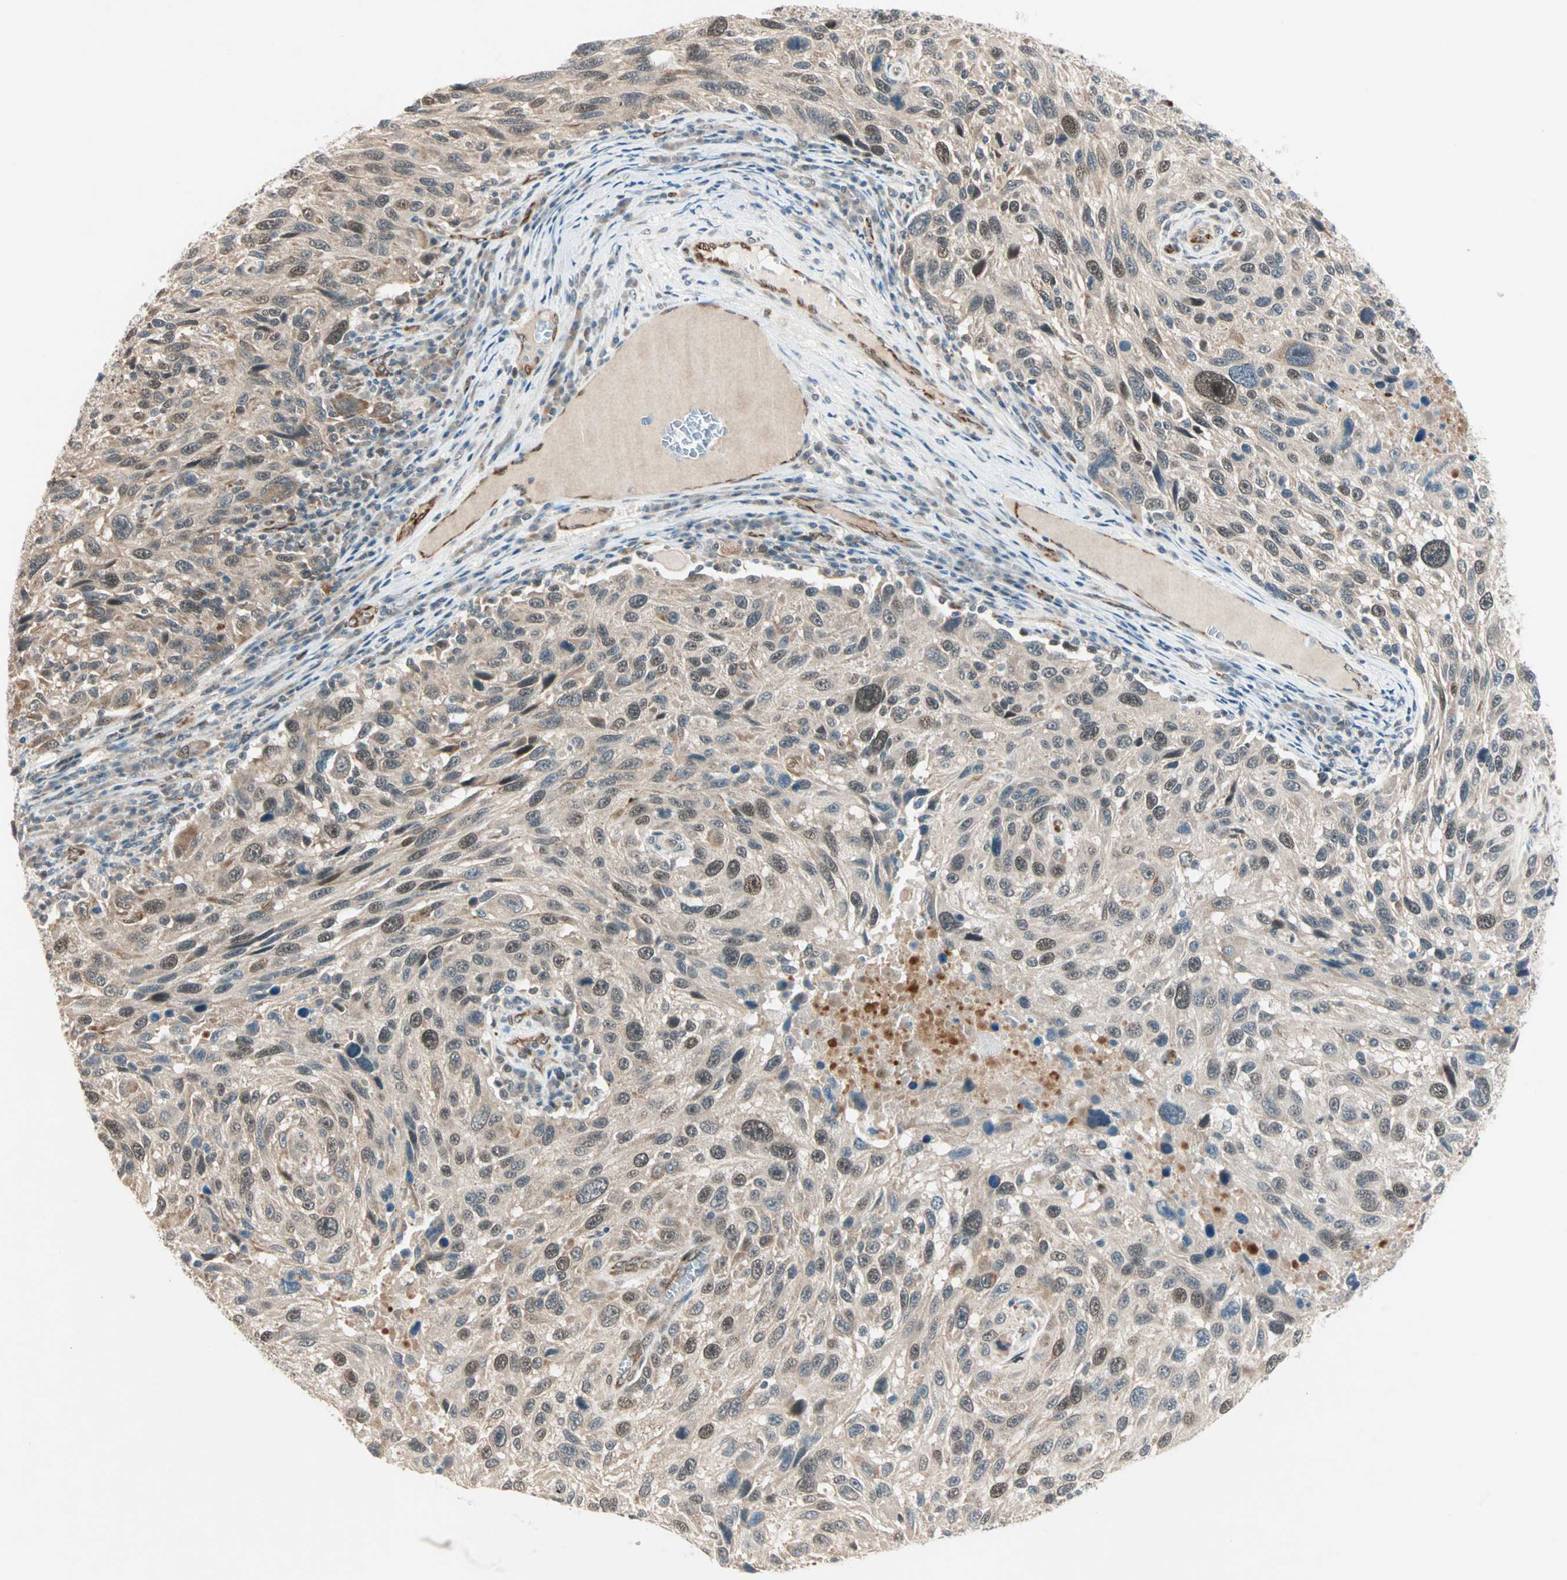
{"staining": {"intensity": "weak", "quantity": ">75%", "location": "cytoplasmic/membranous,nuclear"}, "tissue": "melanoma", "cell_type": "Tumor cells", "image_type": "cancer", "snomed": [{"axis": "morphology", "description": "Malignant melanoma, NOS"}, {"axis": "topography", "description": "Skin"}], "caption": "Melanoma stained with immunohistochemistry demonstrates weak cytoplasmic/membranous and nuclear positivity in approximately >75% of tumor cells.", "gene": "ZNF37A", "patient": {"sex": "male", "age": 53}}